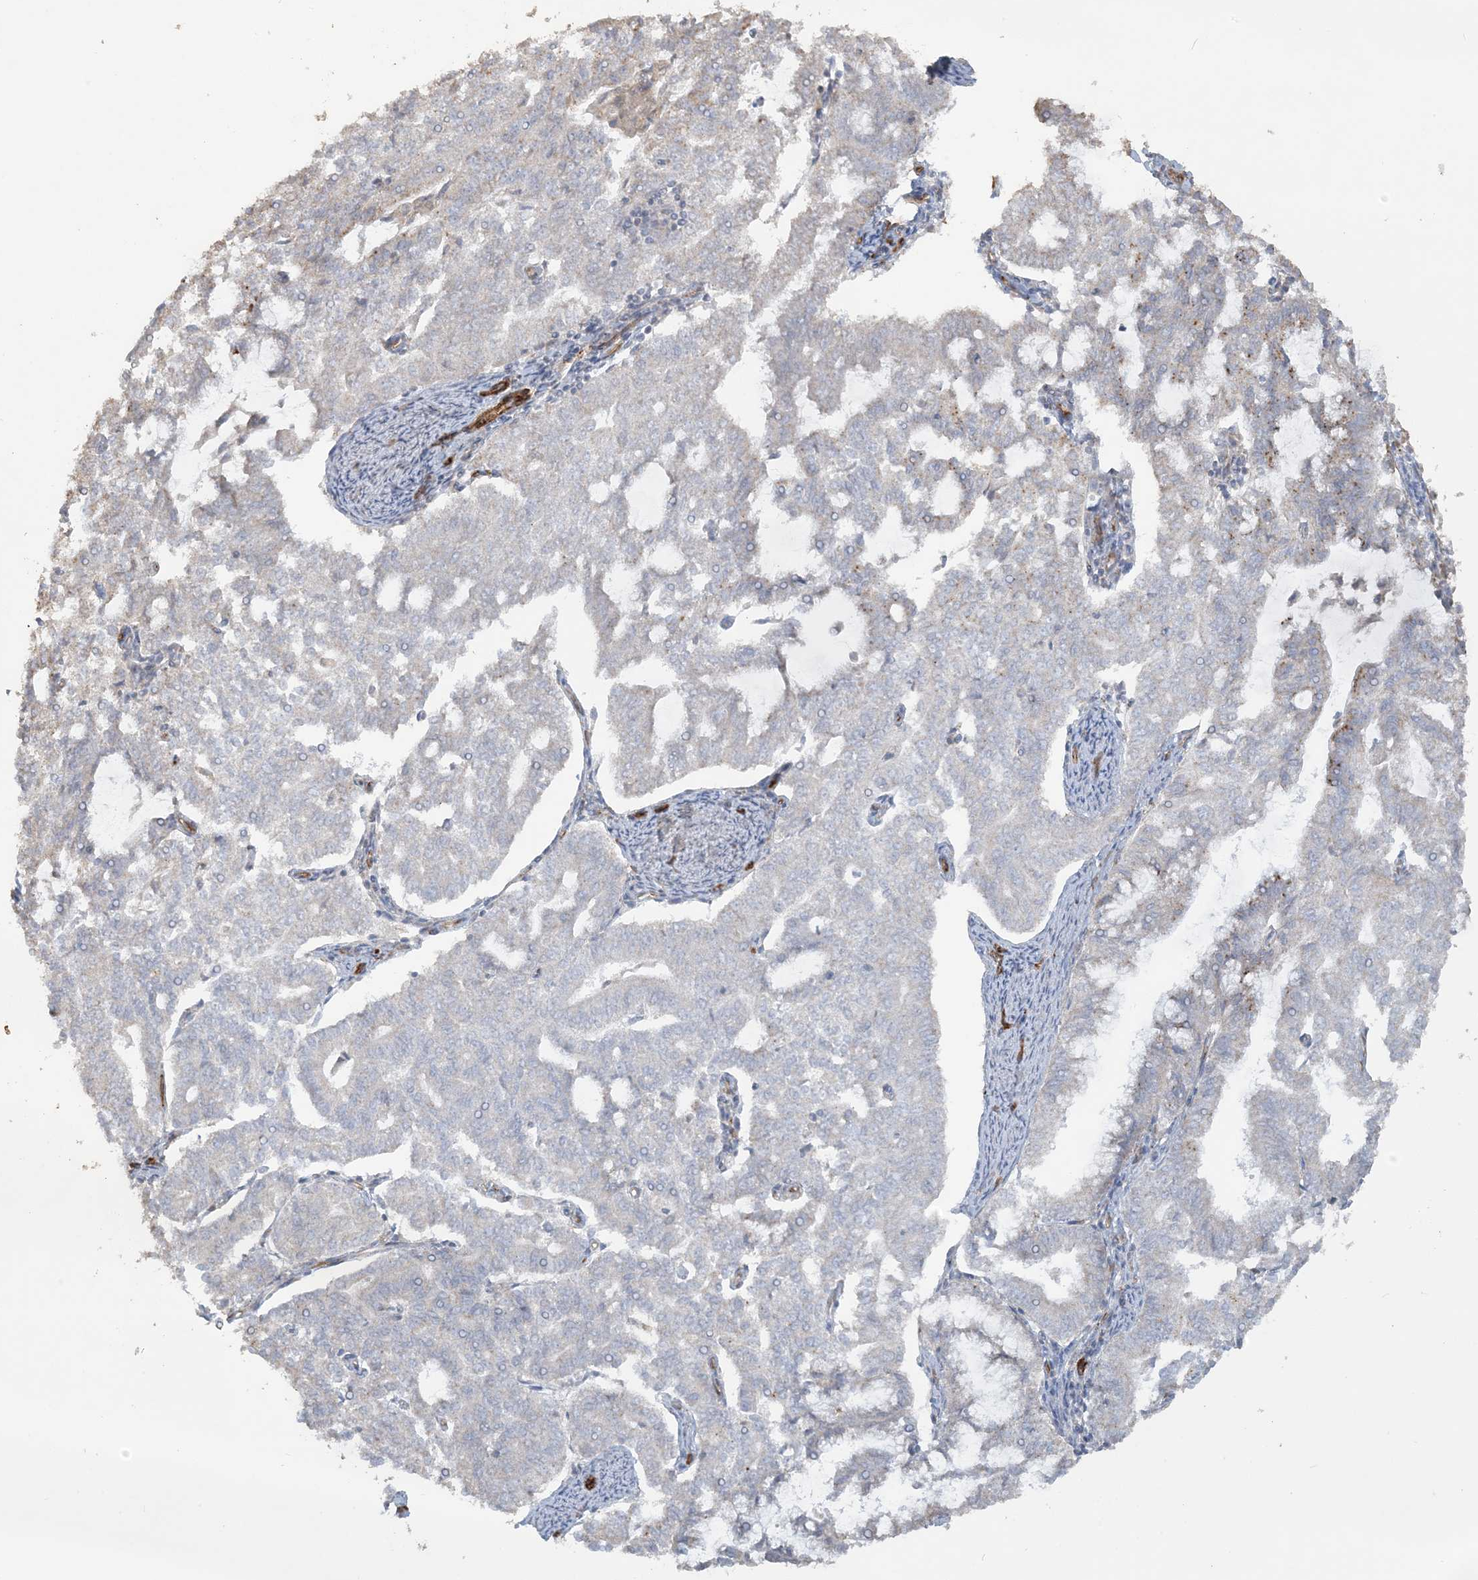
{"staining": {"intensity": "moderate", "quantity": "<25%", "location": "cytoplasmic/membranous"}, "tissue": "endometrial cancer", "cell_type": "Tumor cells", "image_type": "cancer", "snomed": [{"axis": "morphology", "description": "Adenocarcinoma, NOS"}, {"axis": "topography", "description": "Endometrium"}], "caption": "IHC staining of endometrial adenocarcinoma, which shows low levels of moderate cytoplasmic/membranous expression in approximately <25% of tumor cells indicating moderate cytoplasmic/membranous protein positivity. The staining was performed using DAB (3,3'-diaminobenzidine) (brown) for protein detection and nuclei were counterstained in hematoxylin (blue).", "gene": "AGA", "patient": {"sex": "female", "age": 79}}